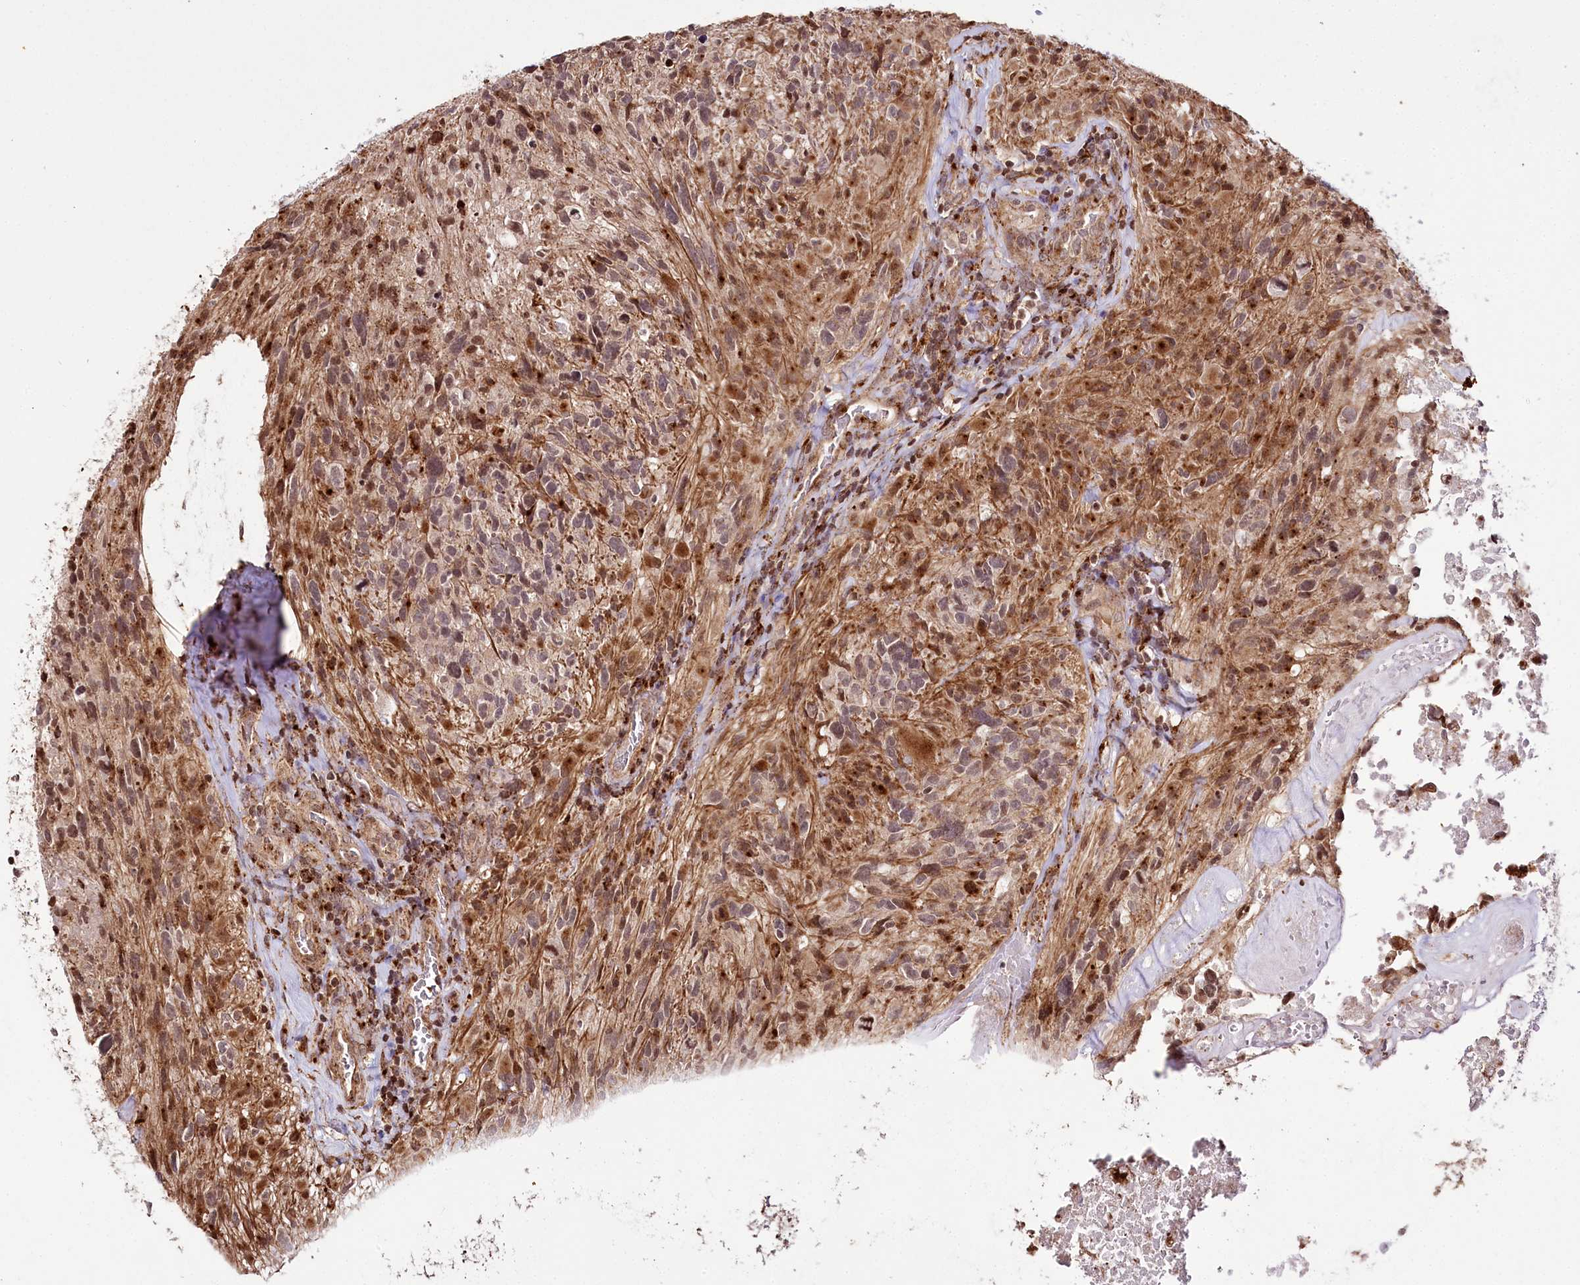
{"staining": {"intensity": "moderate", "quantity": ">75%", "location": "cytoplasmic/membranous,nuclear"}, "tissue": "glioma", "cell_type": "Tumor cells", "image_type": "cancer", "snomed": [{"axis": "morphology", "description": "Glioma, malignant, High grade"}, {"axis": "topography", "description": "Brain"}], "caption": "Malignant glioma (high-grade) tissue exhibits moderate cytoplasmic/membranous and nuclear expression in about >75% of tumor cells", "gene": "HOXC8", "patient": {"sex": "male", "age": 76}}